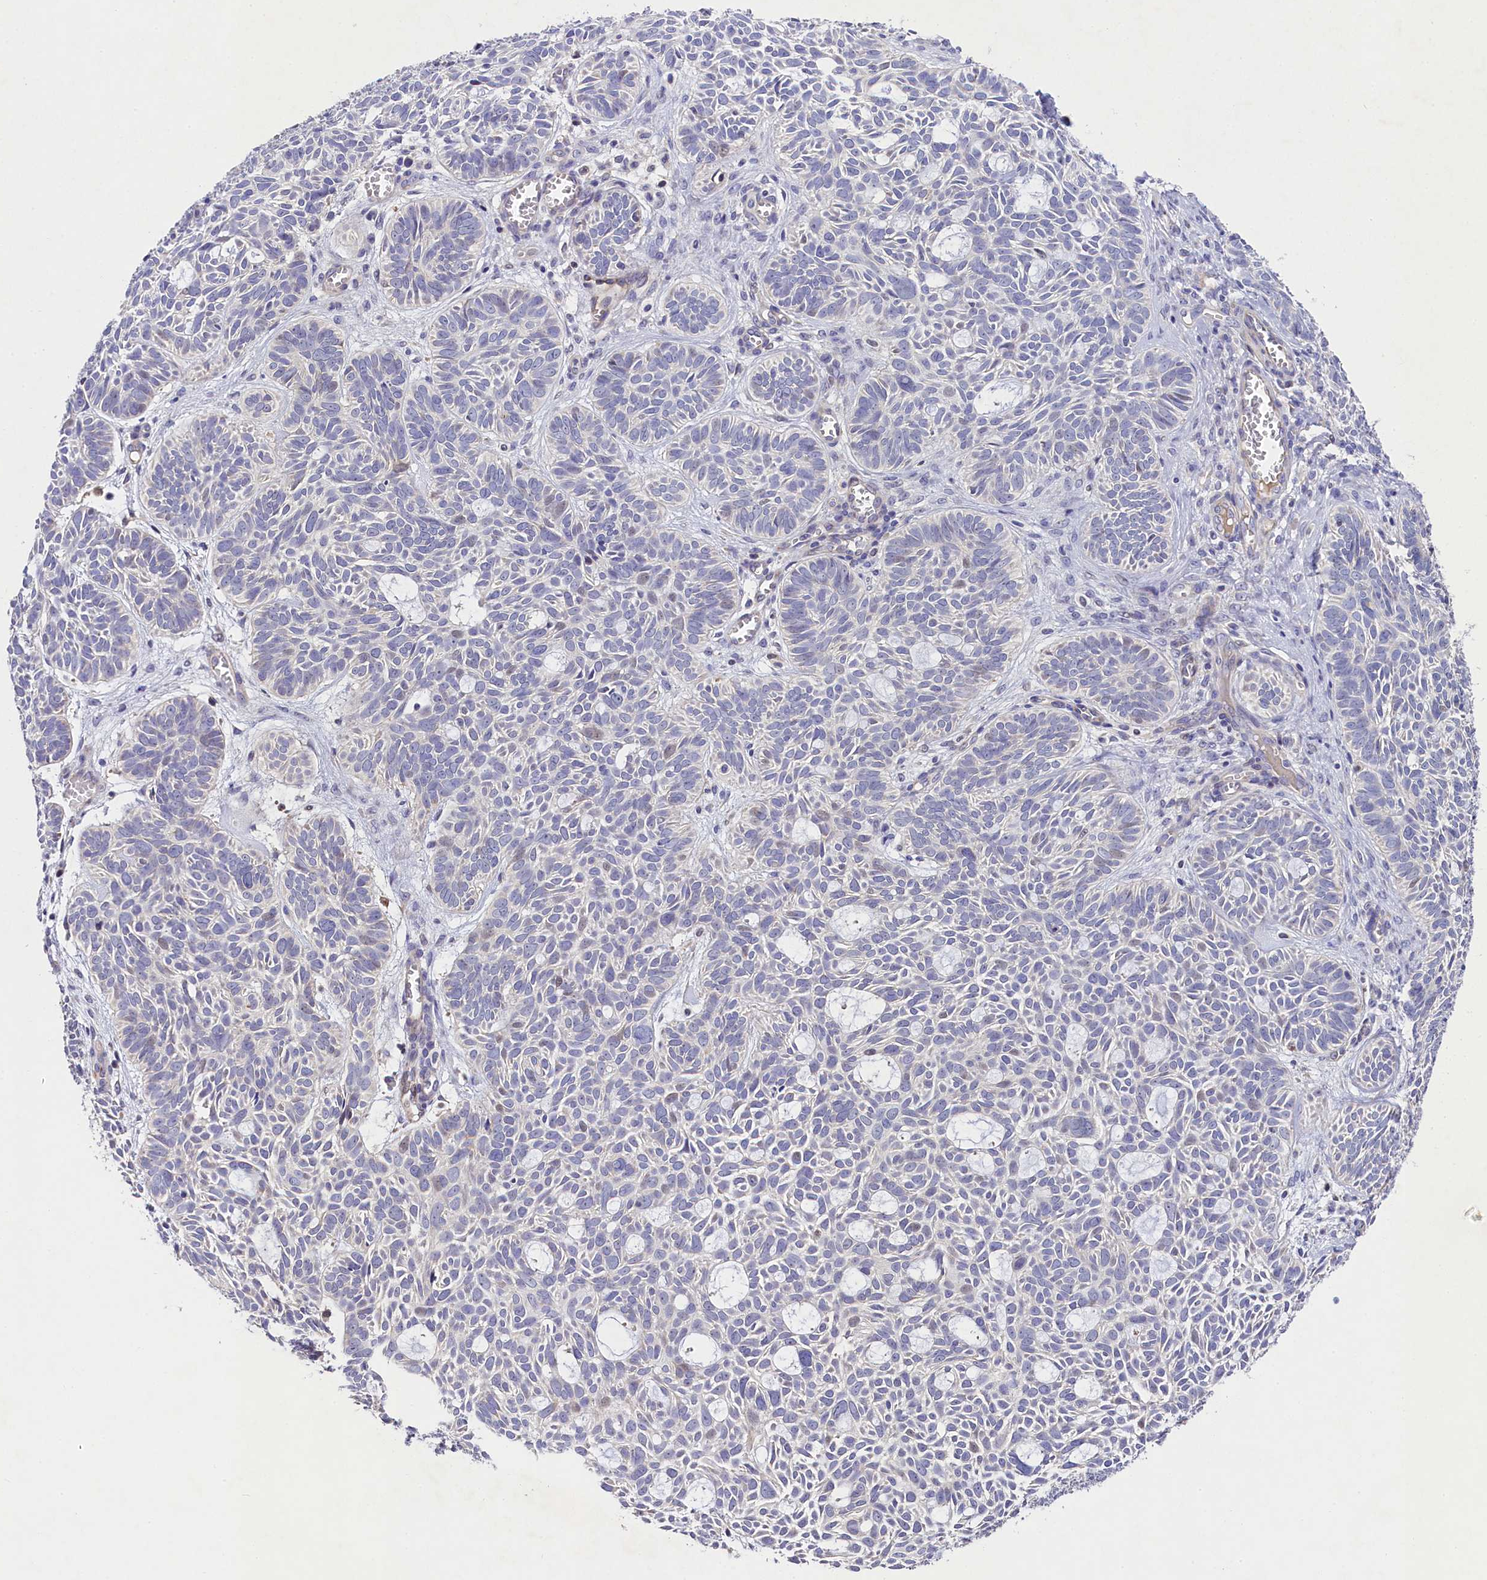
{"staining": {"intensity": "negative", "quantity": "none", "location": "none"}, "tissue": "skin cancer", "cell_type": "Tumor cells", "image_type": "cancer", "snomed": [{"axis": "morphology", "description": "Basal cell carcinoma"}, {"axis": "topography", "description": "Skin"}], "caption": "DAB immunohistochemical staining of human skin cancer (basal cell carcinoma) shows no significant expression in tumor cells.", "gene": "FXYD6", "patient": {"sex": "male", "age": 69}}